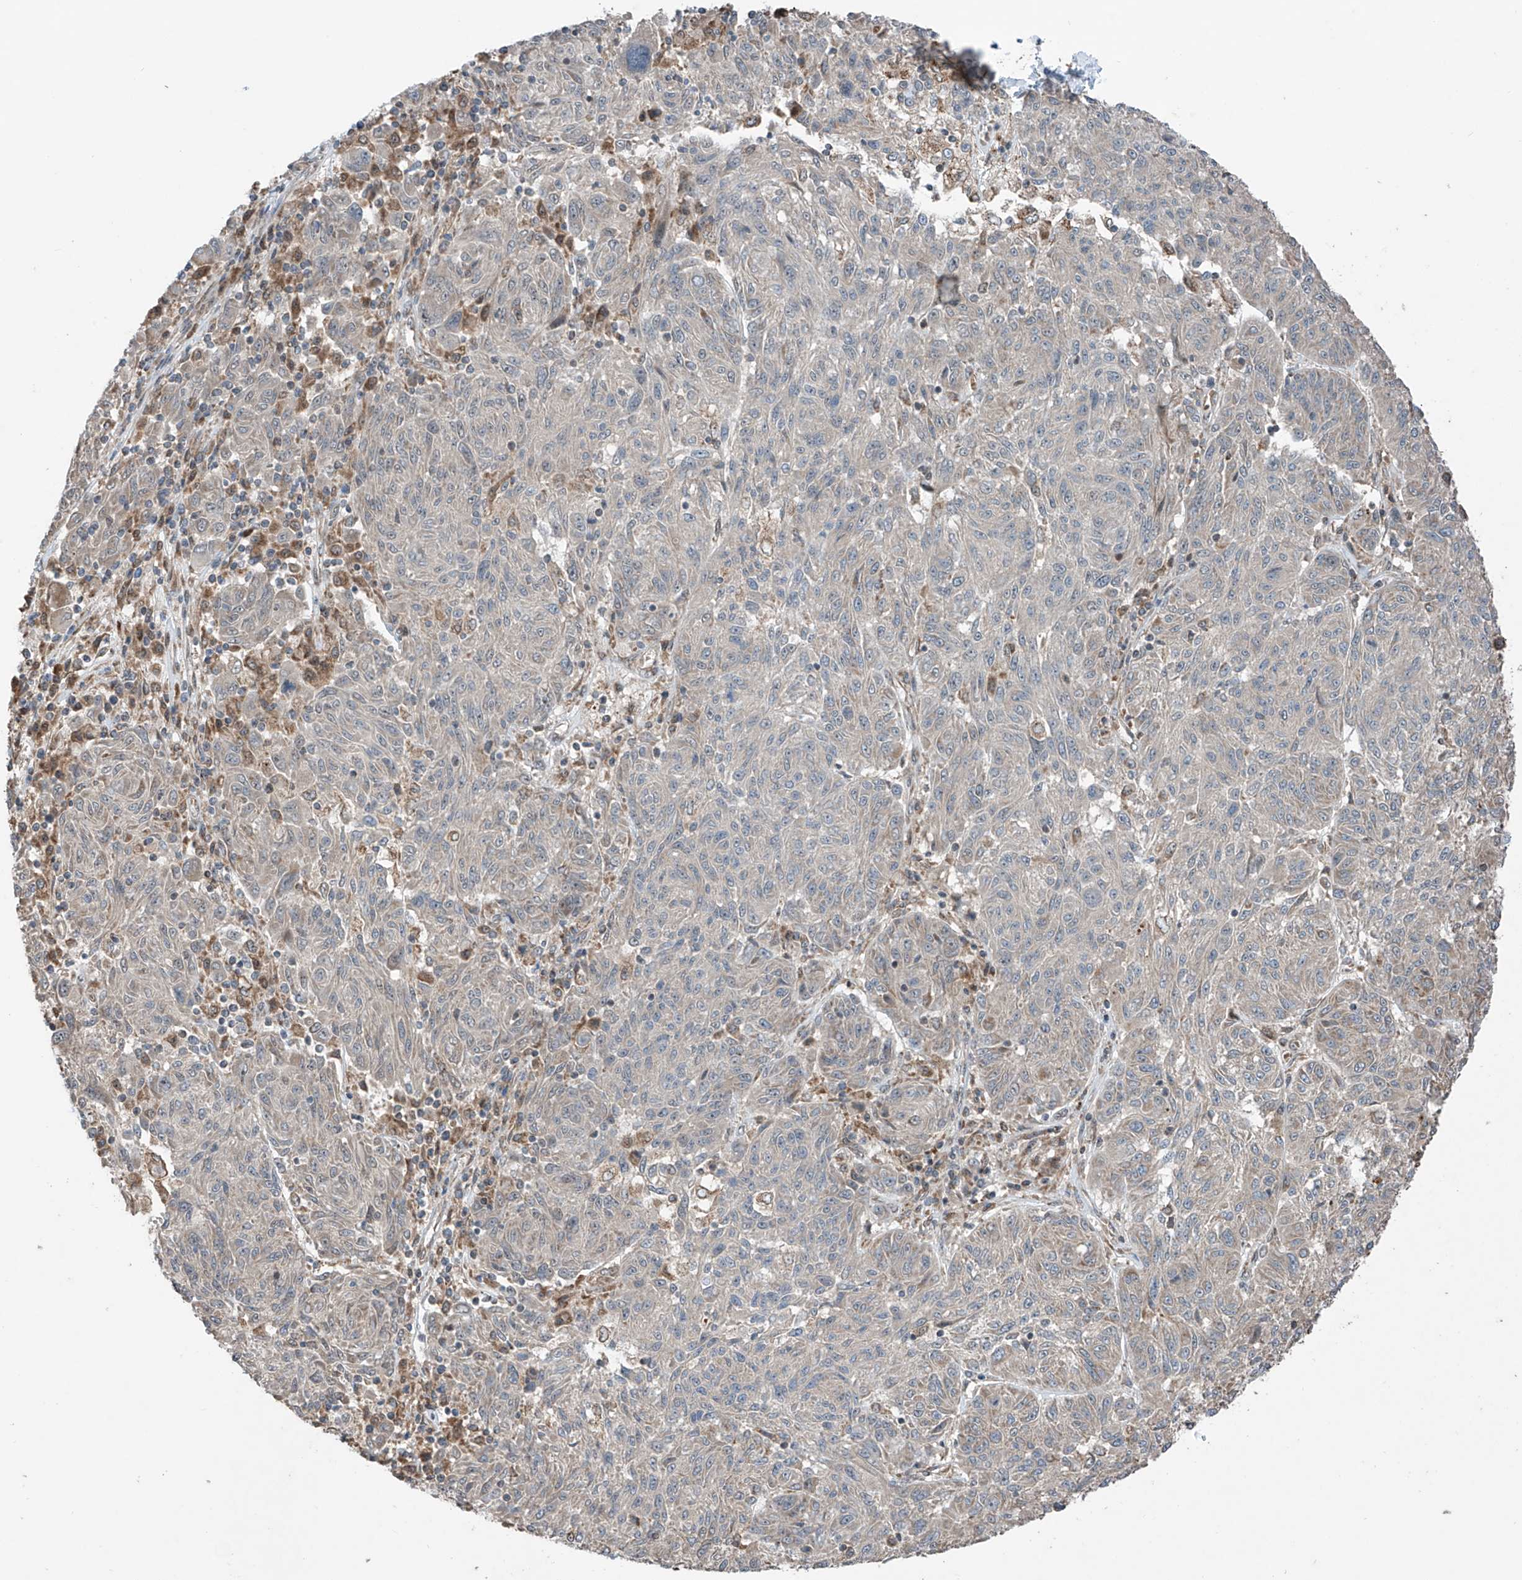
{"staining": {"intensity": "negative", "quantity": "none", "location": "none"}, "tissue": "melanoma", "cell_type": "Tumor cells", "image_type": "cancer", "snomed": [{"axis": "morphology", "description": "Malignant melanoma, NOS"}, {"axis": "topography", "description": "Skin"}], "caption": "Immunohistochemistry of malignant melanoma shows no staining in tumor cells. The staining is performed using DAB brown chromogen with nuclei counter-stained in using hematoxylin.", "gene": "SAMD3", "patient": {"sex": "male", "age": 53}}